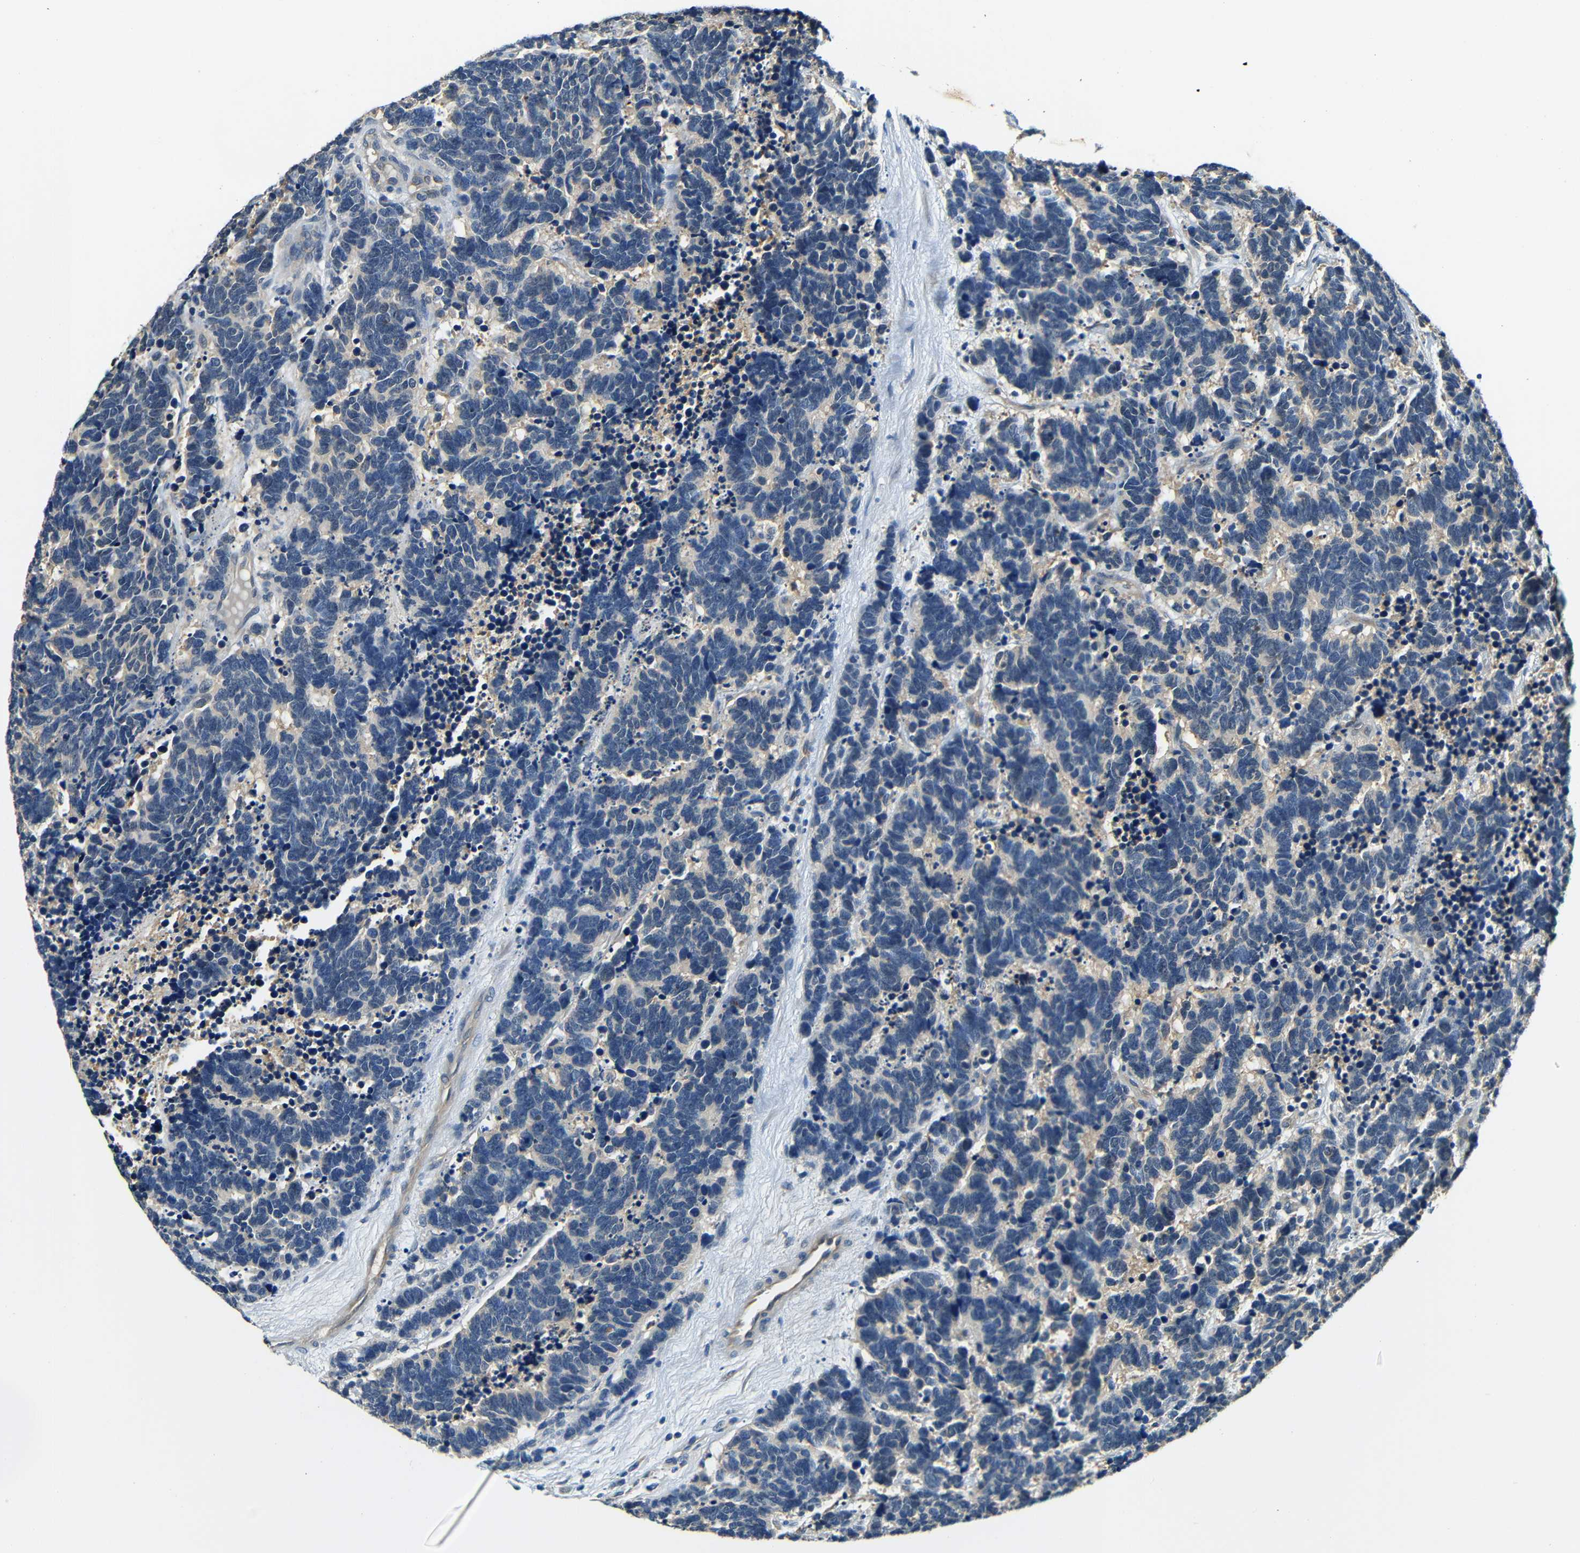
{"staining": {"intensity": "negative", "quantity": "none", "location": "none"}, "tissue": "carcinoid", "cell_type": "Tumor cells", "image_type": "cancer", "snomed": [{"axis": "morphology", "description": "Carcinoma, NOS"}, {"axis": "morphology", "description": "Carcinoid, malignant, NOS"}, {"axis": "topography", "description": "Urinary bladder"}], "caption": "This micrograph is of carcinoid stained with immunohistochemistry to label a protein in brown with the nuclei are counter-stained blue. There is no expression in tumor cells.", "gene": "ADAP1", "patient": {"sex": "male", "age": 57}}